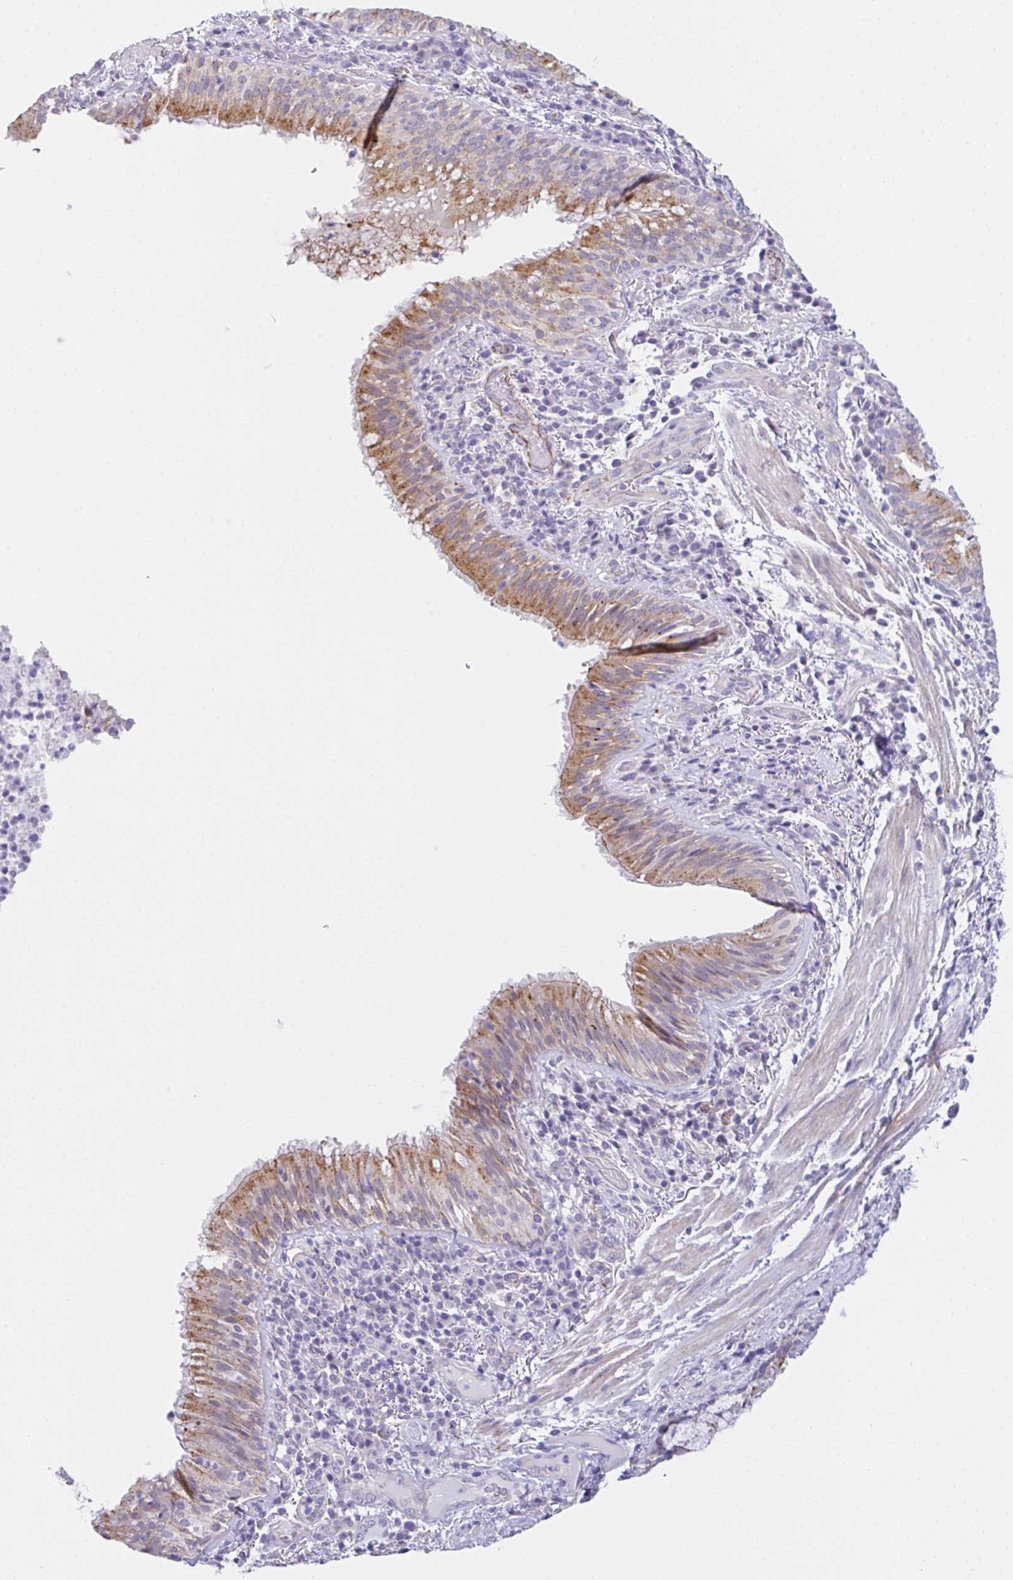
{"staining": {"intensity": "moderate", "quantity": ">75%", "location": "cytoplasmic/membranous"}, "tissue": "bronchus", "cell_type": "Respiratory epithelial cells", "image_type": "normal", "snomed": [{"axis": "morphology", "description": "Normal tissue, NOS"}, {"axis": "topography", "description": "Cartilage tissue"}, {"axis": "topography", "description": "Bronchus"}], "caption": "DAB (3,3'-diaminobenzidine) immunohistochemical staining of benign human bronchus reveals moderate cytoplasmic/membranous protein staining in about >75% of respiratory epithelial cells. Using DAB (3,3'-diaminobenzidine) (brown) and hematoxylin (blue) stains, captured at high magnification using brightfield microscopy.", "gene": "CGNL1", "patient": {"sex": "male", "age": 56}}